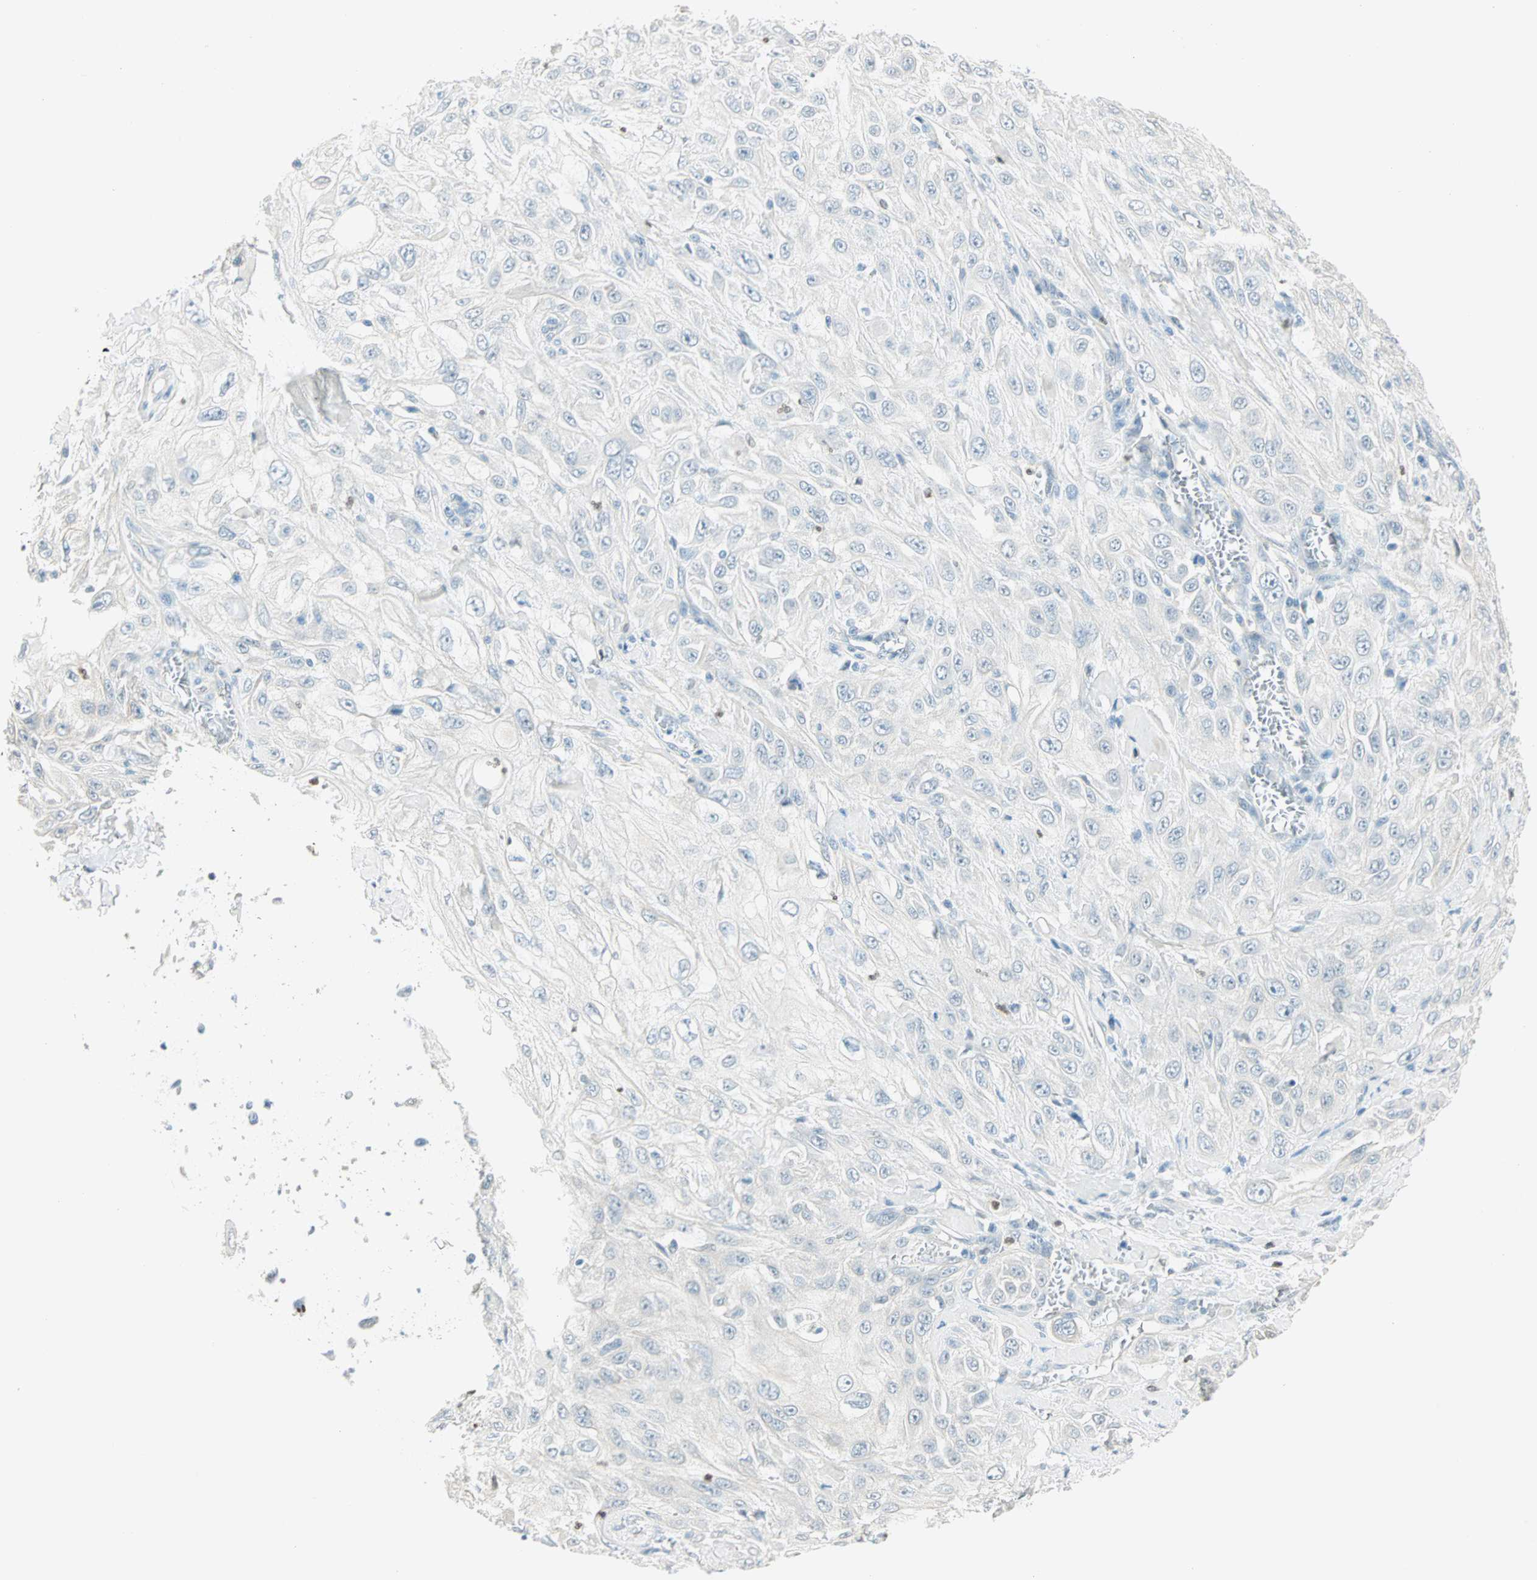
{"staining": {"intensity": "negative", "quantity": "none", "location": "none"}, "tissue": "skin cancer", "cell_type": "Tumor cells", "image_type": "cancer", "snomed": [{"axis": "morphology", "description": "Squamous cell carcinoma, NOS"}, {"axis": "morphology", "description": "Squamous cell carcinoma, metastatic, NOS"}, {"axis": "topography", "description": "Skin"}, {"axis": "topography", "description": "Lymph node"}], "caption": "Tumor cells show no significant staining in skin cancer.", "gene": "MLLT10", "patient": {"sex": "male", "age": 75}}